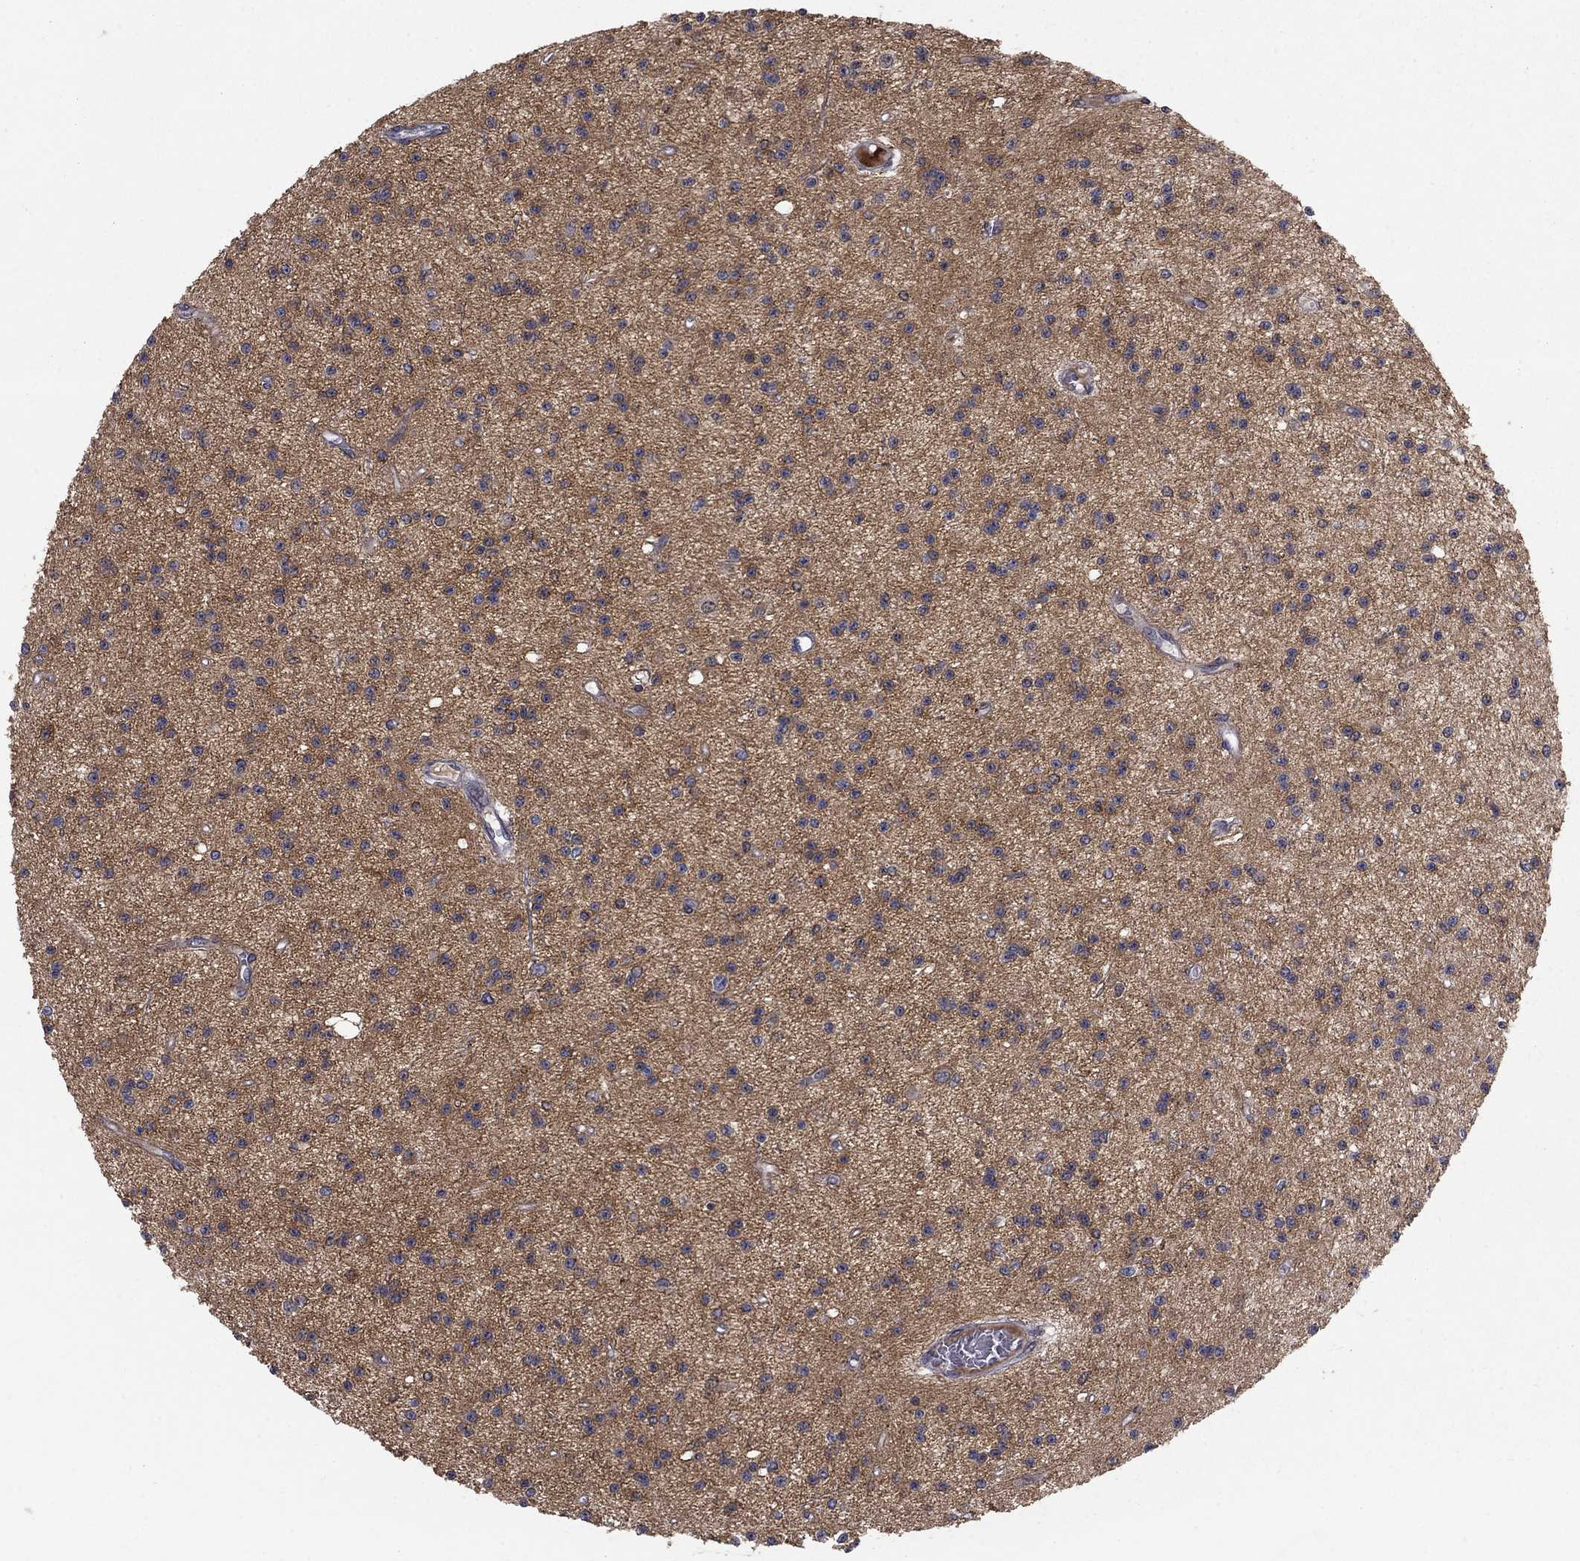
{"staining": {"intensity": "negative", "quantity": "none", "location": "none"}, "tissue": "glioma", "cell_type": "Tumor cells", "image_type": "cancer", "snomed": [{"axis": "morphology", "description": "Glioma, malignant, Low grade"}, {"axis": "topography", "description": "Brain"}], "caption": "Immunohistochemical staining of glioma displays no significant positivity in tumor cells.", "gene": "NTRK2", "patient": {"sex": "male", "age": 27}}